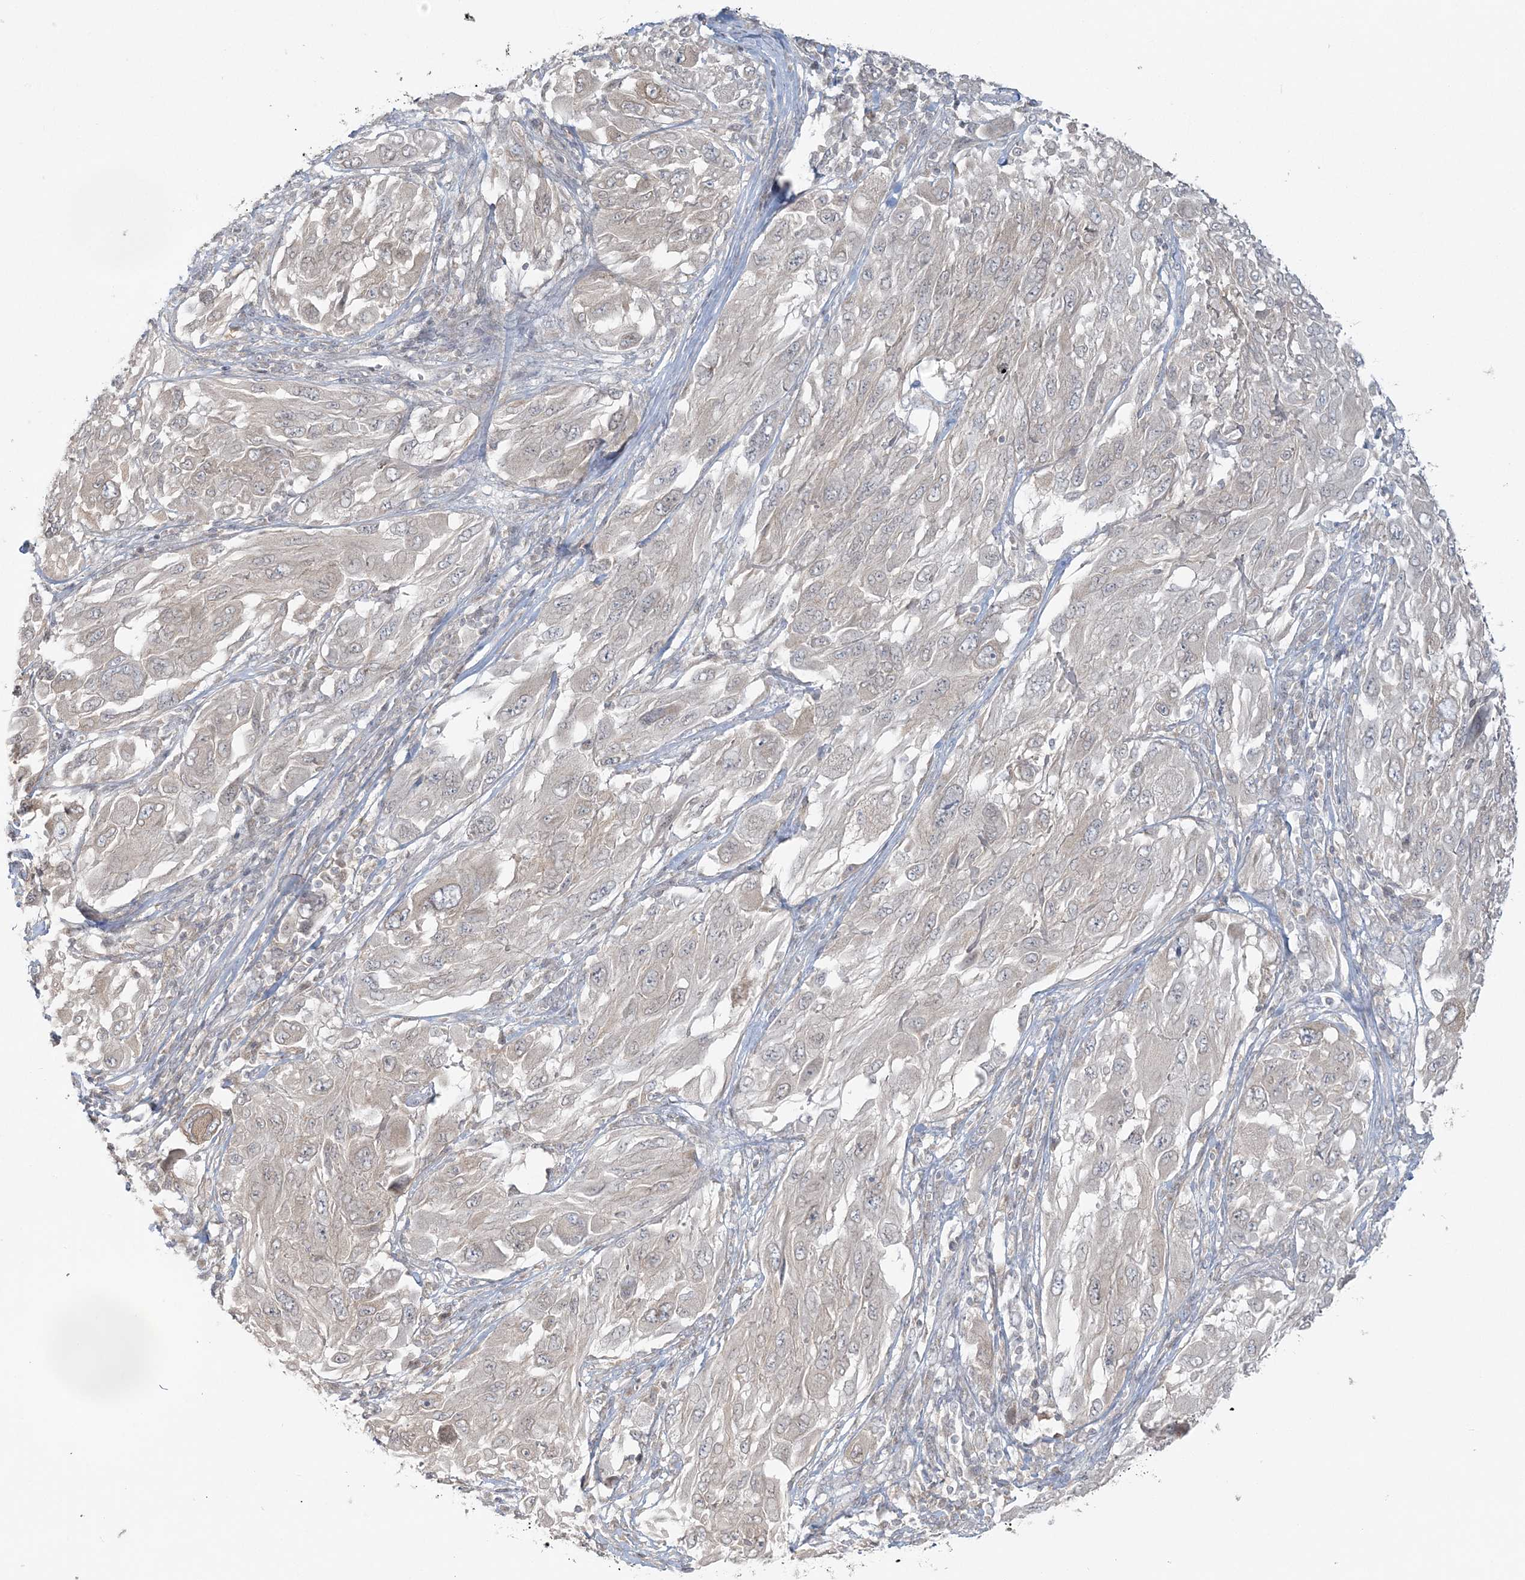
{"staining": {"intensity": "weak", "quantity": "<25%", "location": "cytoplasmic/membranous"}, "tissue": "melanoma", "cell_type": "Tumor cells", "image_type": "cancer", "snomed": [{"axis": "morphology", "description": "Malignant melanoma, NOS"}, {"axis": "topography", "description": "Skin"}], "caption": "The immunohistochemistry photomicrograph has no significant staining in tumor cells of malignant melanoma tissue. Brightfield microscopy of IHC stained with DAB (3,3'-diaminobenzidine) (brown) and hematoxylin (blue), captured at high magnification.", "gene": "BLTP3A", "patient": {"sex": "female", "age": 91}}